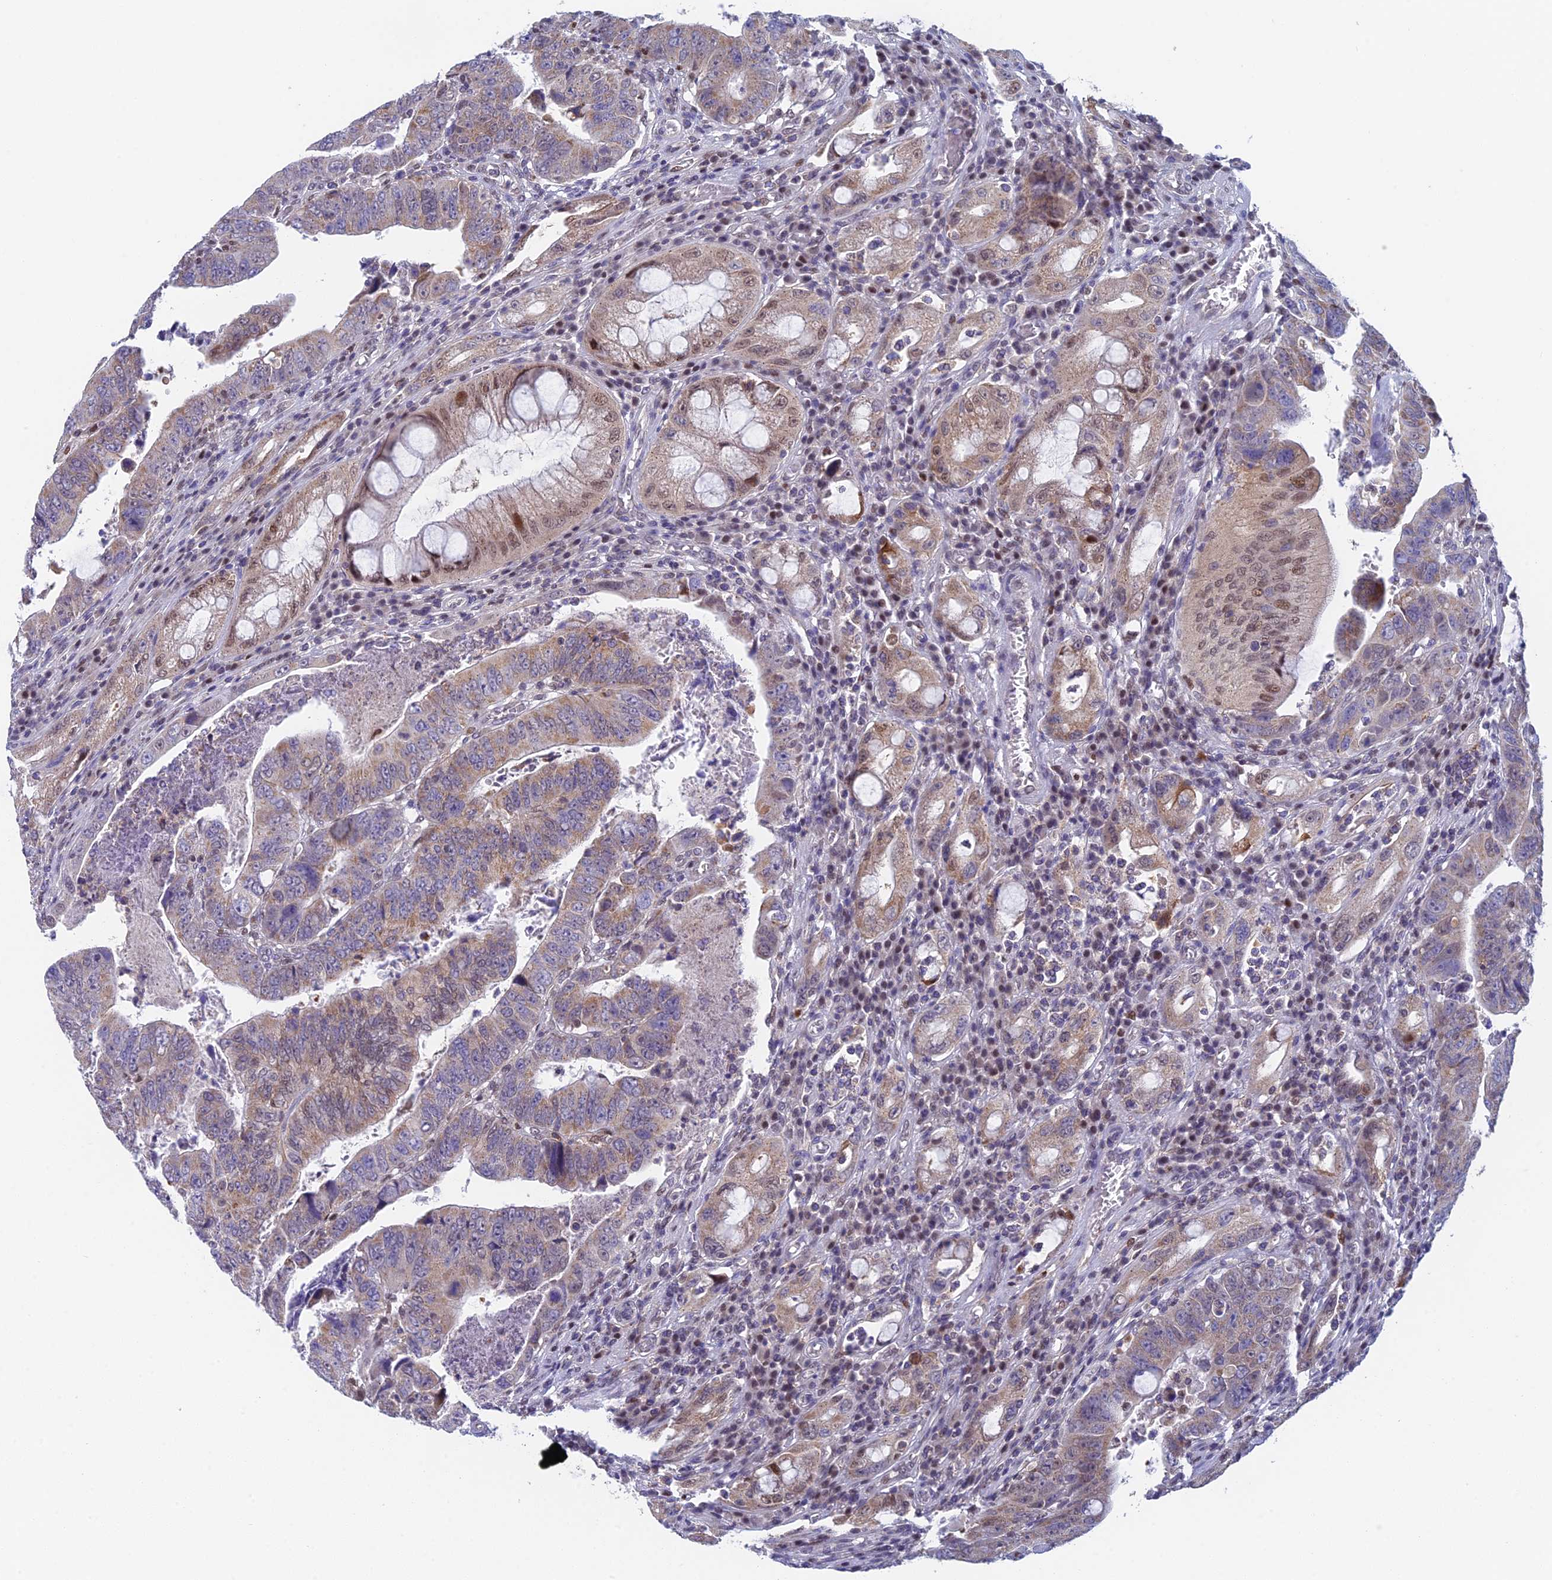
{"staining": {"intensity": "moderate", "quantity": ">75%", "location": "cytoplasmic/membranous,nuclear"}, "tissue": "colorectal cancer", "cell_type": "Tumor cells", "image_type": "cancer", "snomed": [{"axis": "morphology", "description": "Normal tissue, NOS"}, {"axis": "morphology", "description": "Adenocarcinoma, NOS"}, {"axis": "topography", "description": "Rectum"}], "caption": "A histopathology image showing moderate cytoplasmic/membranous and nuclear expression in about >75% of tumor cells in colorectal cancer, as visualized by brown immunohistochemical staining.", "gene": "MRPL17", "patient": {"sex": "female", "age": 65}}